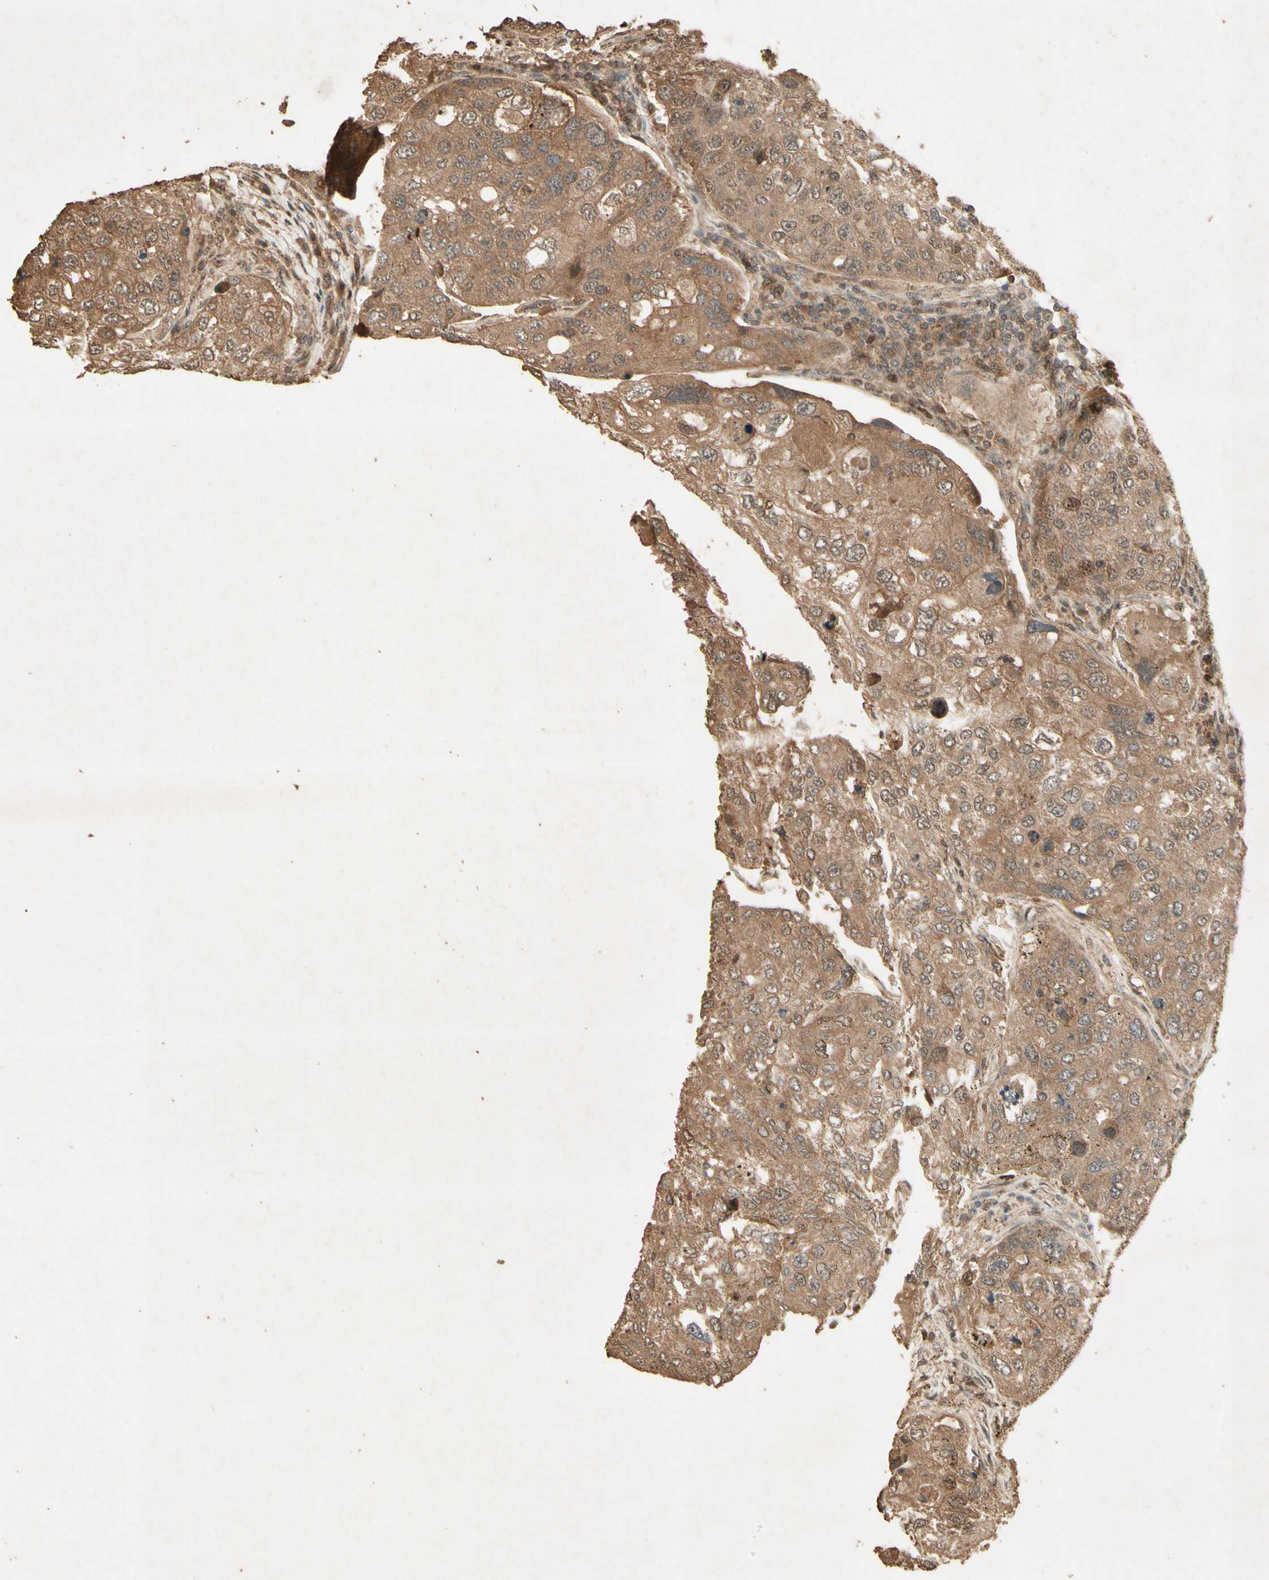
{"staining": {"intensity": "moderate", "quantity": ">75%", "location": "cytoplasmic/membranous"}, "tissue": "urothelial cancer", "cell_type": "Tumor cells", "image_type": "cancer", "snomed": [{"axis": "morphology", "description": "Urothelial carcinoma, High grade"}, {"axis": "topography", "description": "Lymph node"}, {"axis": "topography", "description": "Urinary bladder"}], "caption": "Brown immunohistochemical staining in human urothelial carcinoma (high-grade) exhibits moderate cytoplasmic/membranous expression in about >75% of tumor cells. (Brightfield microscopy of DAB IHC at high magnification).", "gene": "SMAD9", "patient": {"sex": "male", "age": 51}}